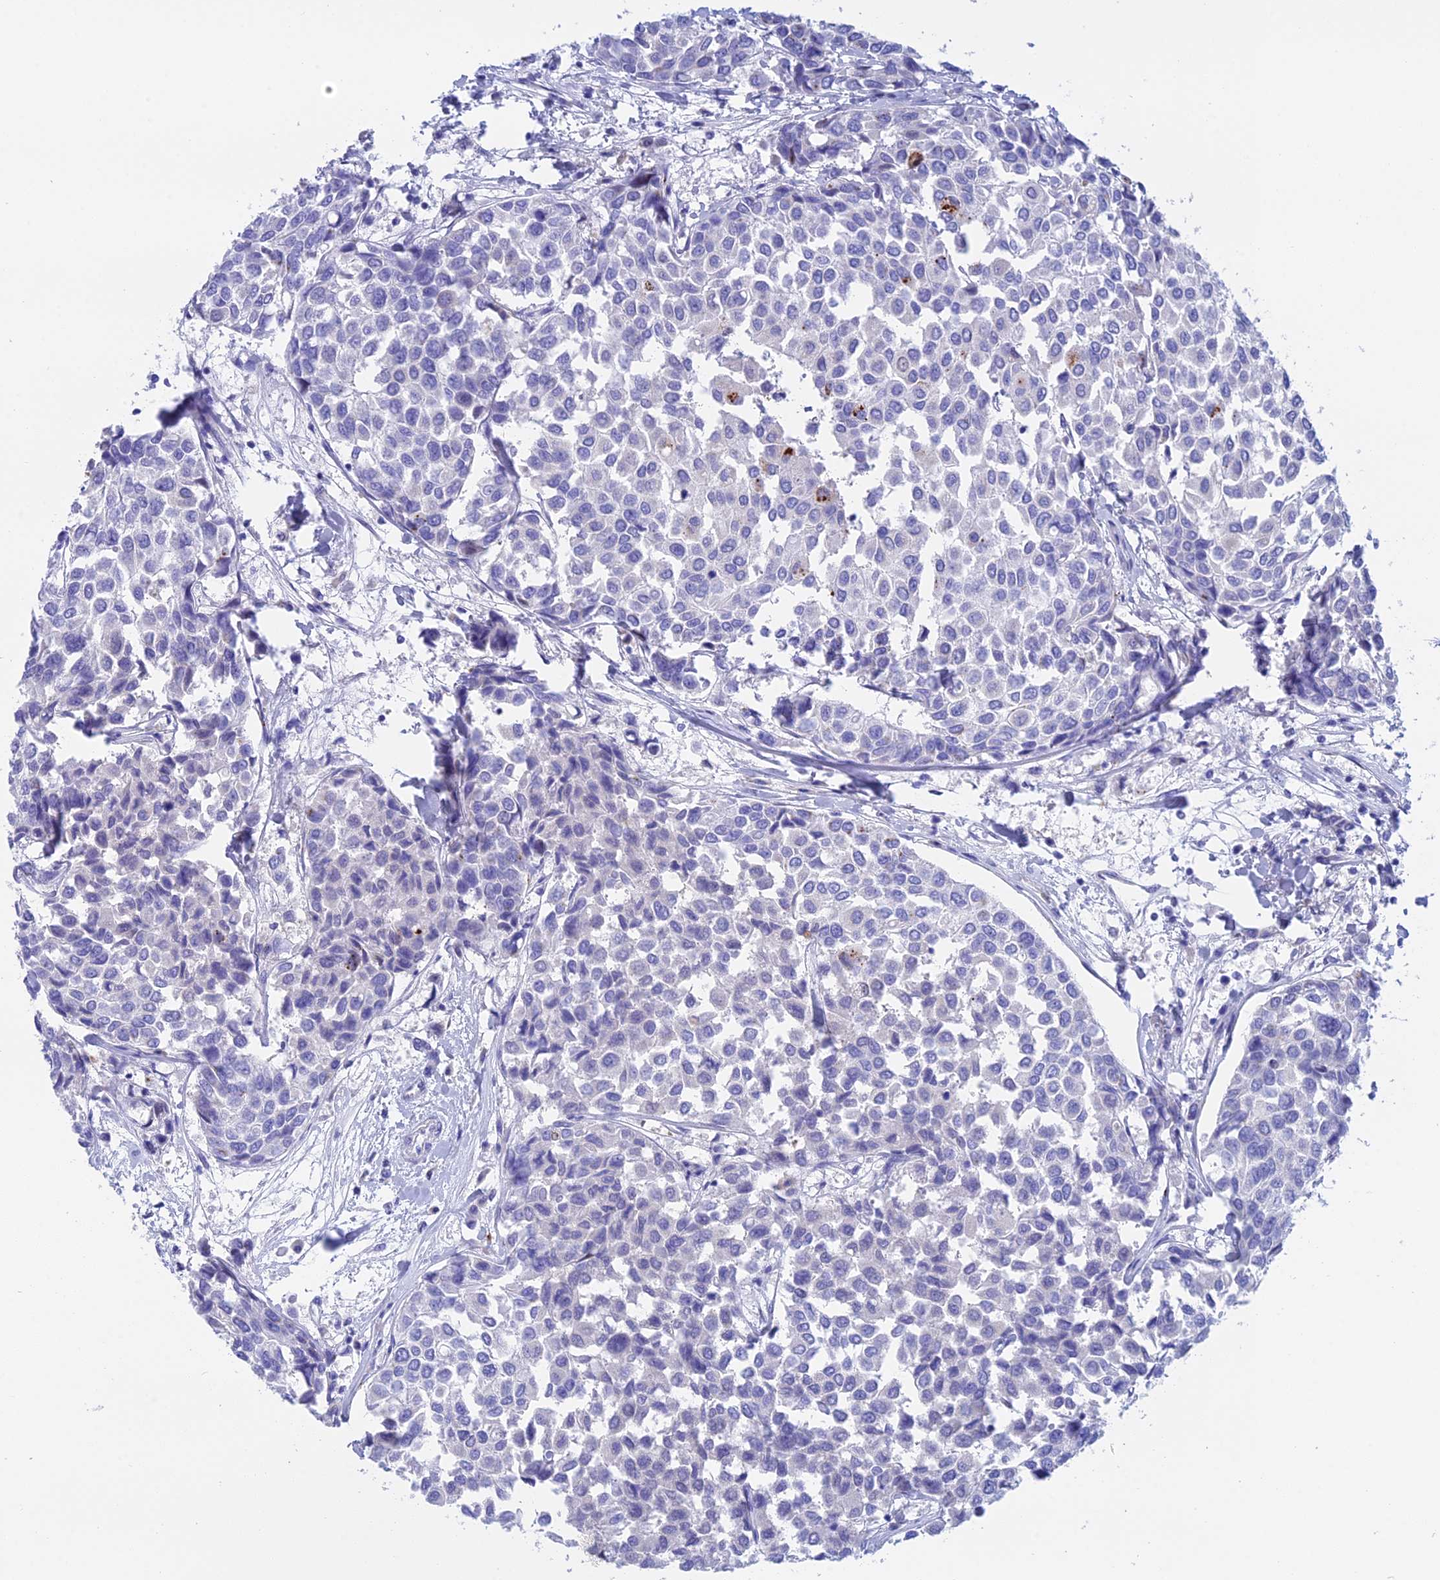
{"staining": {"intensity": "negative", "quantity": "none", "location": "none"}, "tissue": "breast cancer", "cell_type": "Tumor cells", "image_type": "cancer", "snomed": [{"axis": "morphology", "description": "Duct carcinoma"}, {"axis": "topography", "description": "Breast"}], "caption": "Micrograph shows no significant protein expression in tumor cells of breast cancer.", "gene": "ERICH4", "patient": {"sex": "female", "age": 55}}